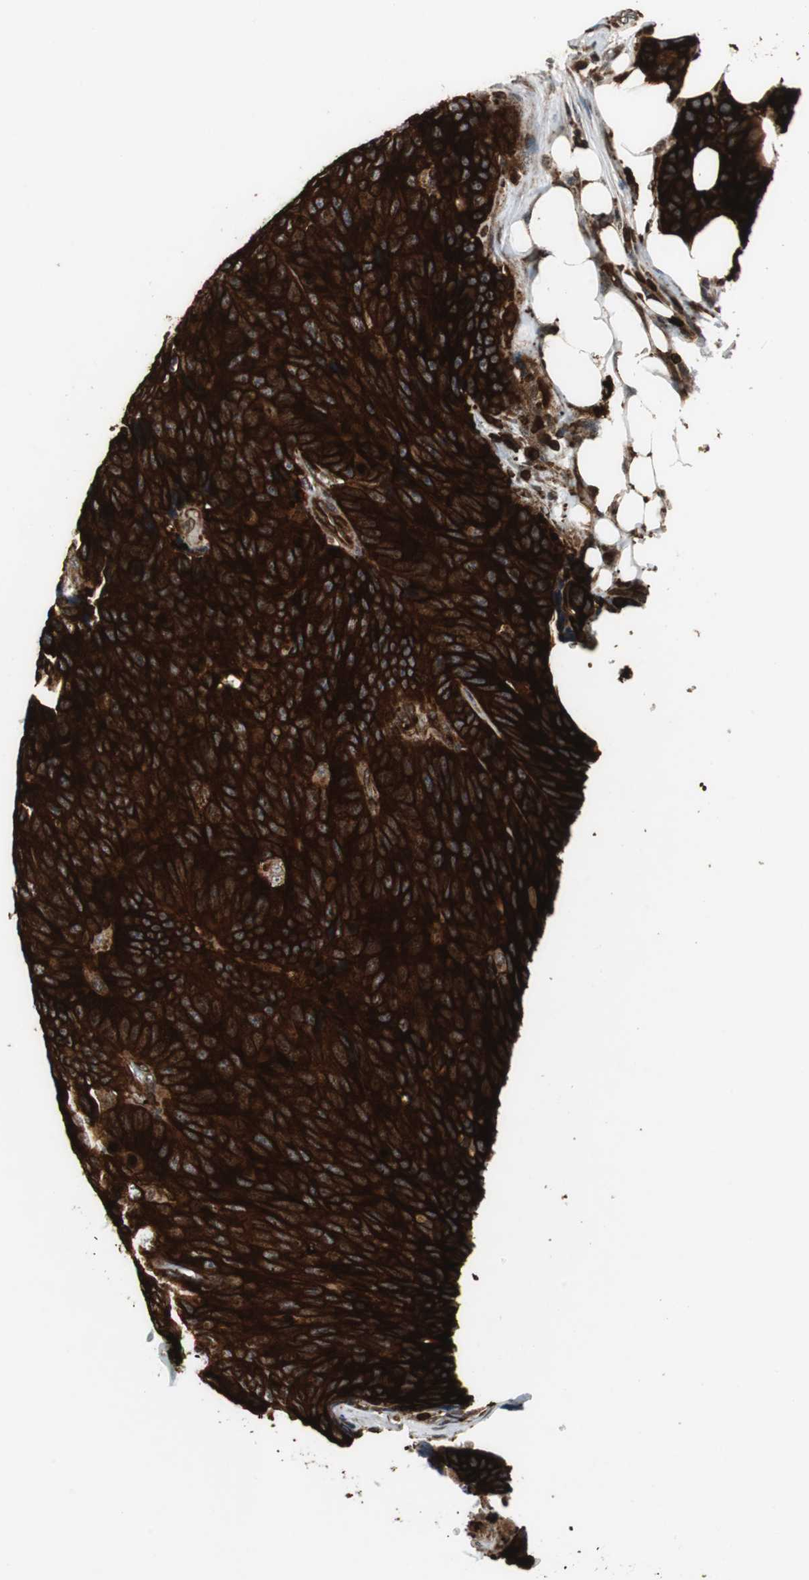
{"staining": {"intensity": "strong", "quantity": ">75%", "location": "cytoplasmic/membranous"}, "tissue": "colorectal cancer", "cell_type": "Tumor cells", "image_type": "cancer", "snomed": [{"axis": "morphology", "description": "Adenocarcinoma, NOS"}, {"axis": "topography", "description": "Colon"}], "caption": "The image displays immunohistochemical staining of adenocarcinoma (colorectal). There is strong cytoplasmic/membranous staining is appreciated in about >75% of tumor cells.", "gene": "TUBA4A", "patient": {"sex": "female", "age": 86}}